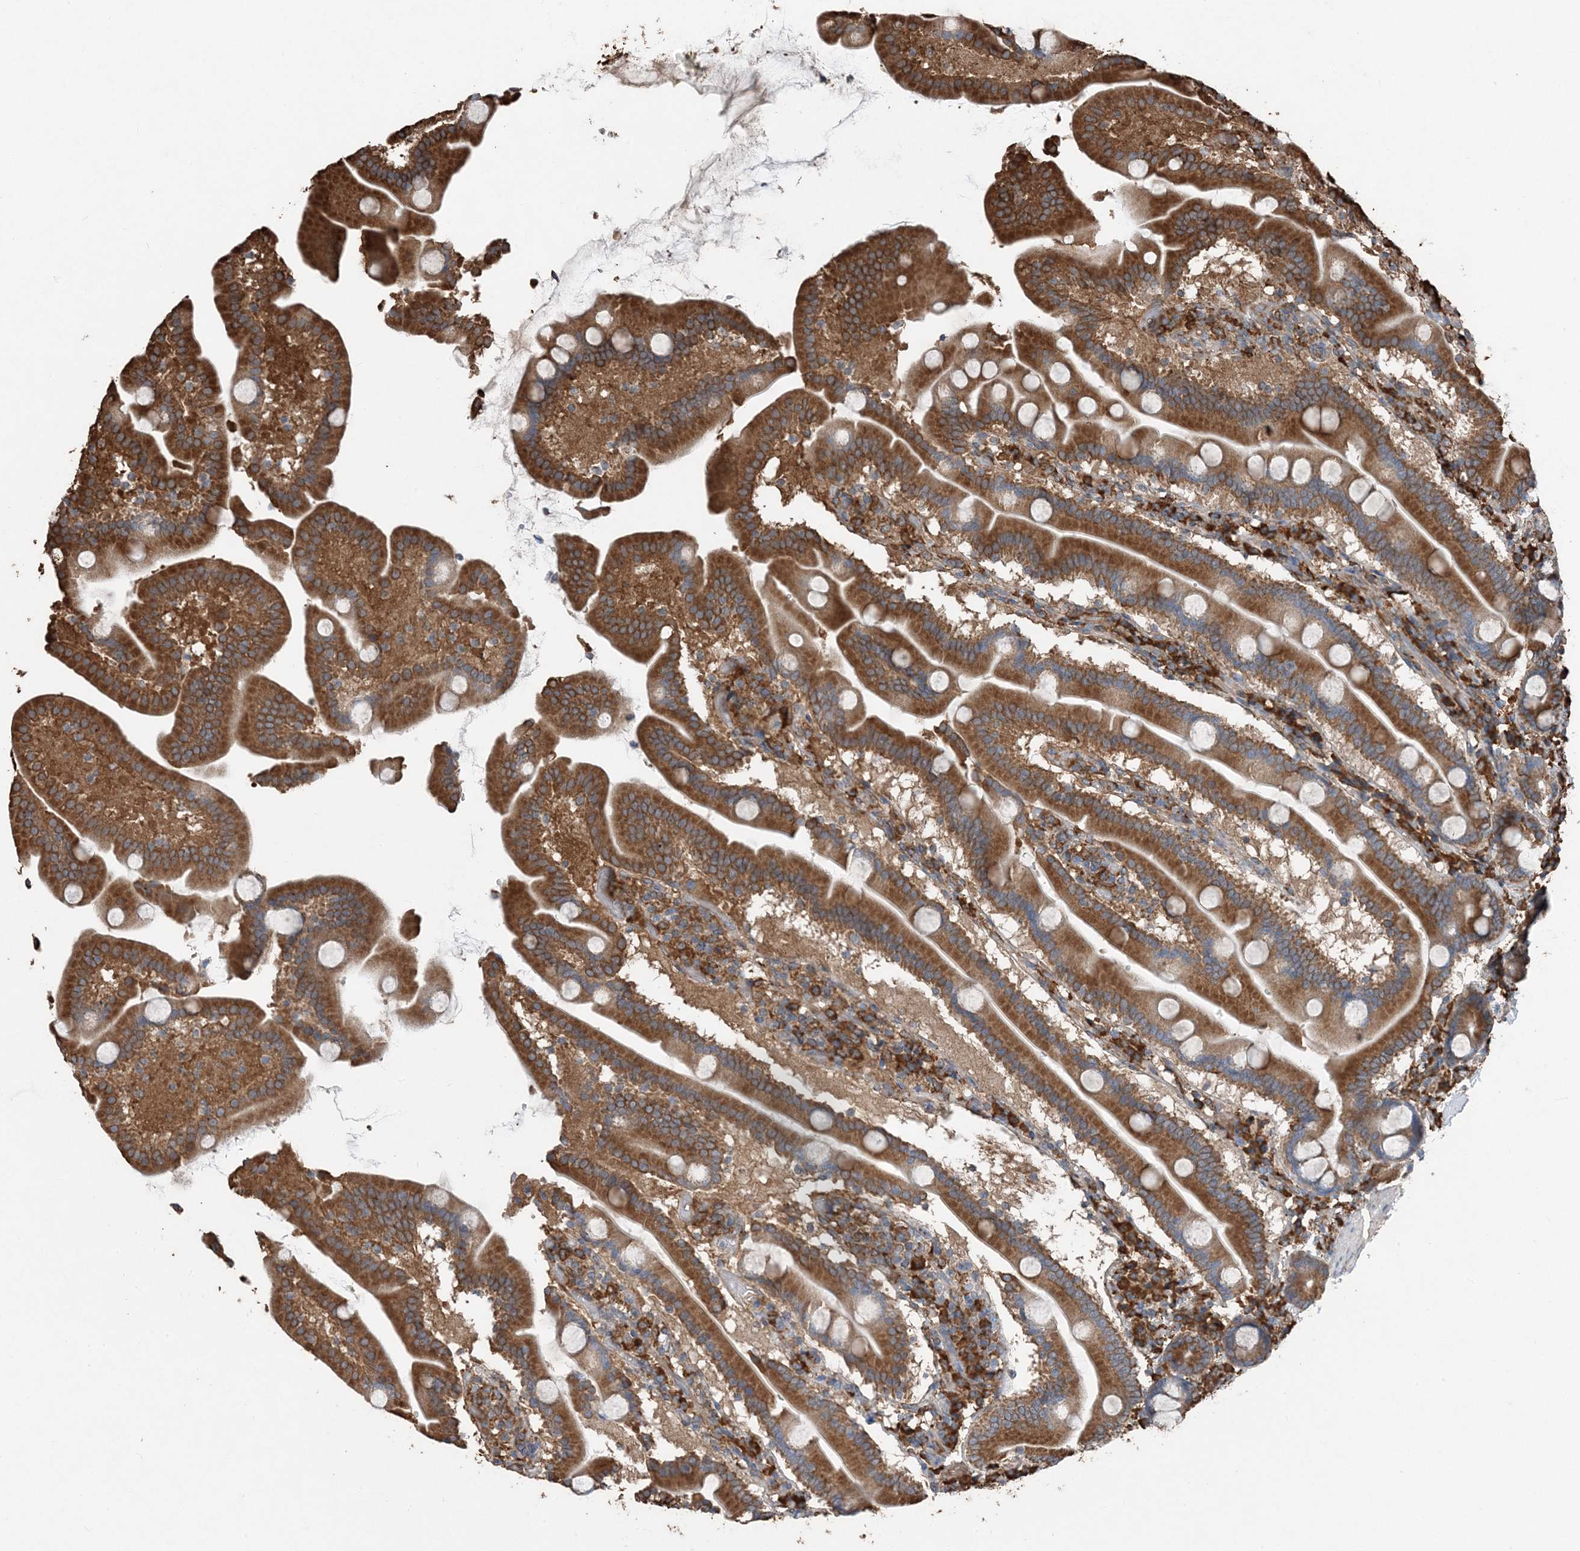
{"staining": {"intensity": "strong", "quantity": ">75%", "location": "cytoplasmic/membranous"}, "tissue": "duodenum", "cell_type": "Glandular cells", "image_type": "normal", "snomed": [{"axis": "morphology", "description": "Normal tissue, NOS"}, {"axis": "topography", "description": "Duodenum"}], "caption": "Duodenum stained with a protein marker displays strong staining in glandular cells.", "gene": "PDIA6", "patient": {"sex": "male", "age": 55}}